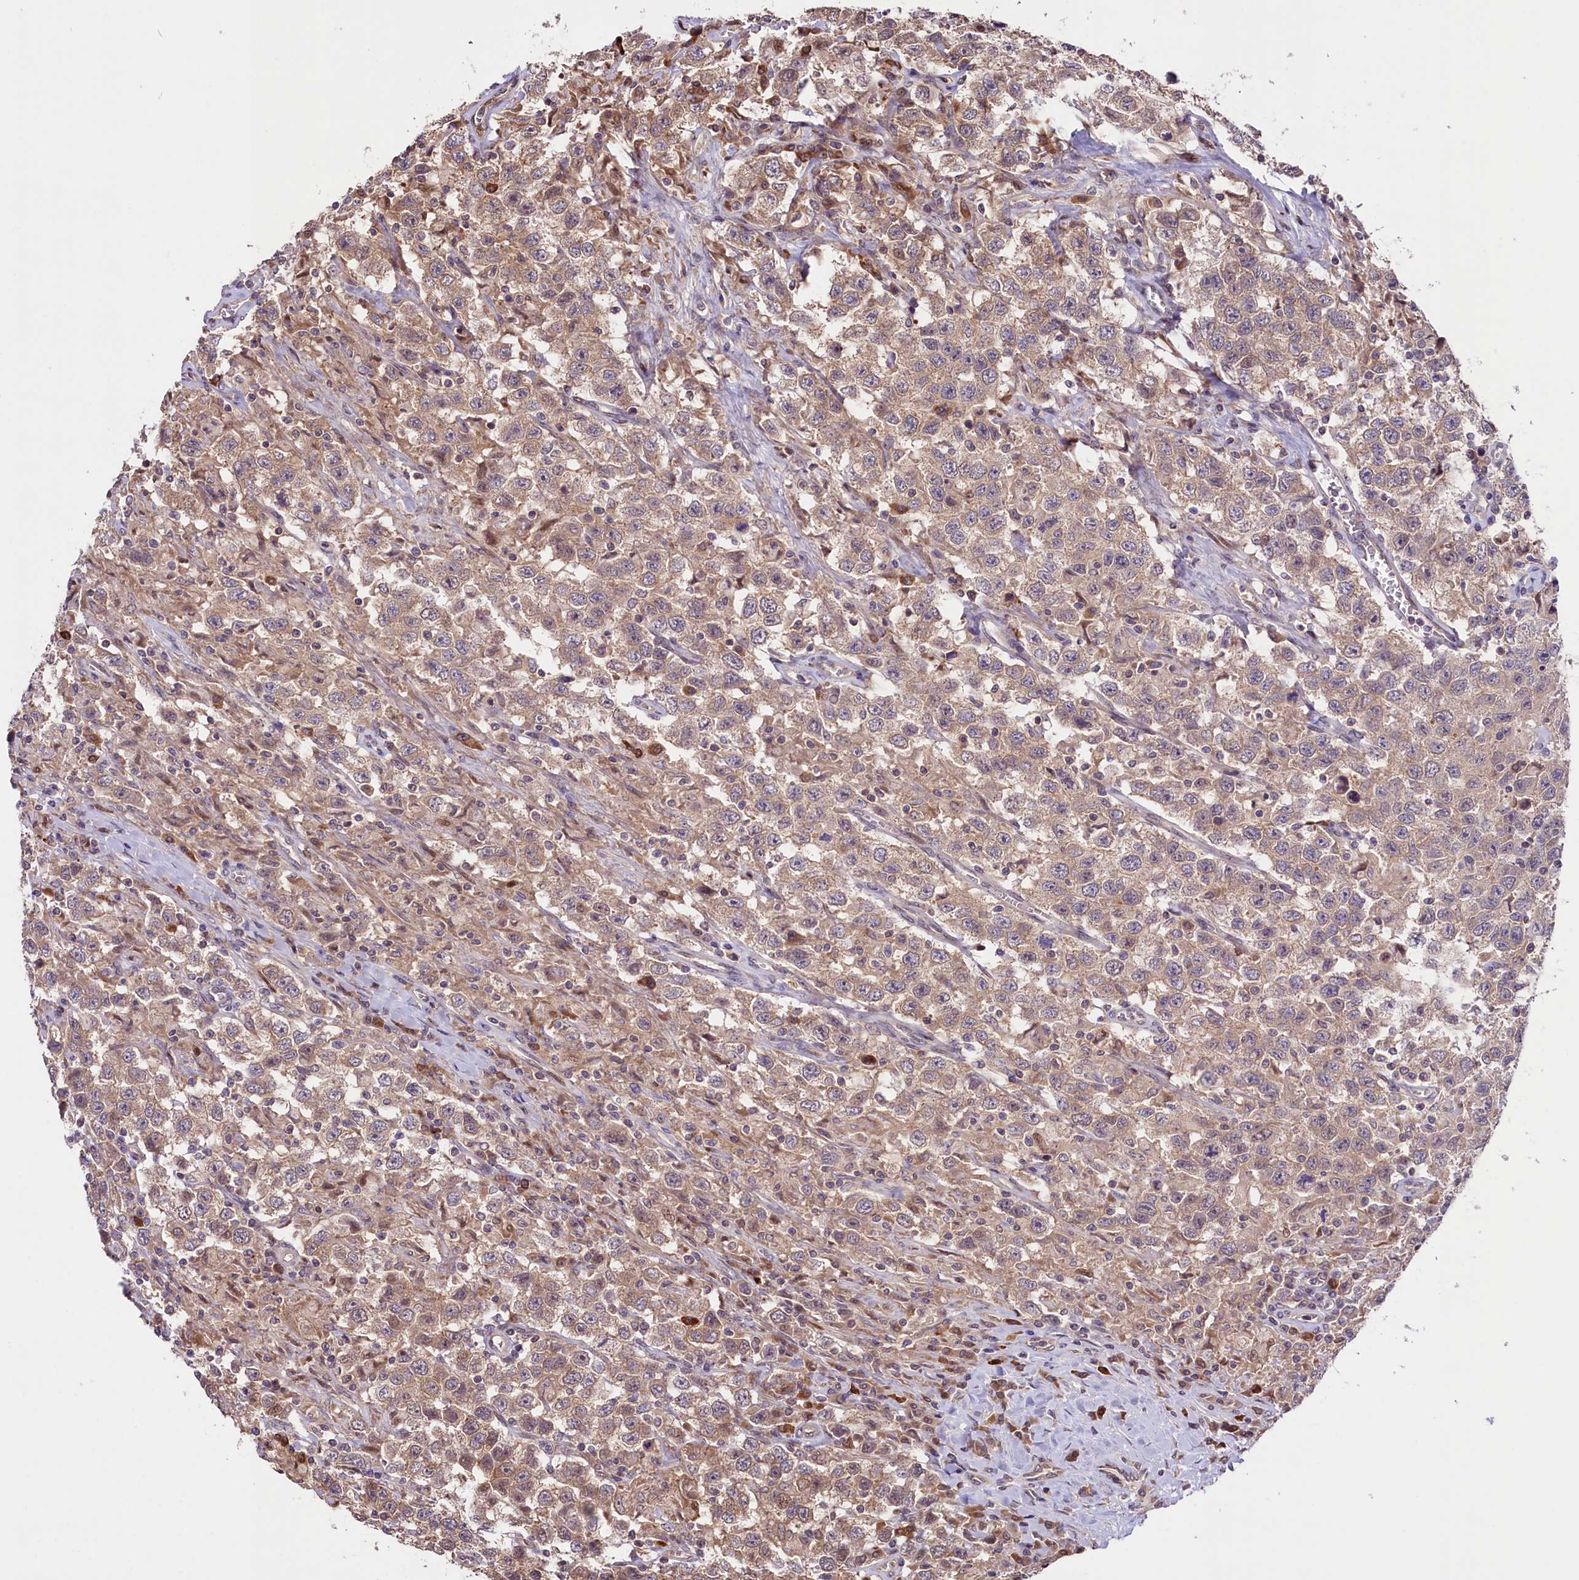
{"staining": {"intensity": "weak", "quantity": ">75%", "location": "cytoplasmic/membranous"}, "tissue": "testis cancer", "cell_type": "Tumor cells", "image_type": "cancer", "snomed": [{"axis": "morphology", "description": "Seminoma, NOS"}, {"axis": "topography", "description": "Testis"}], "caption": "Testis seminoma stained for a protein shows weak cytoplasmic/membranous positivity in tumor cells.", "gene": "RIC8A", "patient": {"sex": "male", "age": 41}}